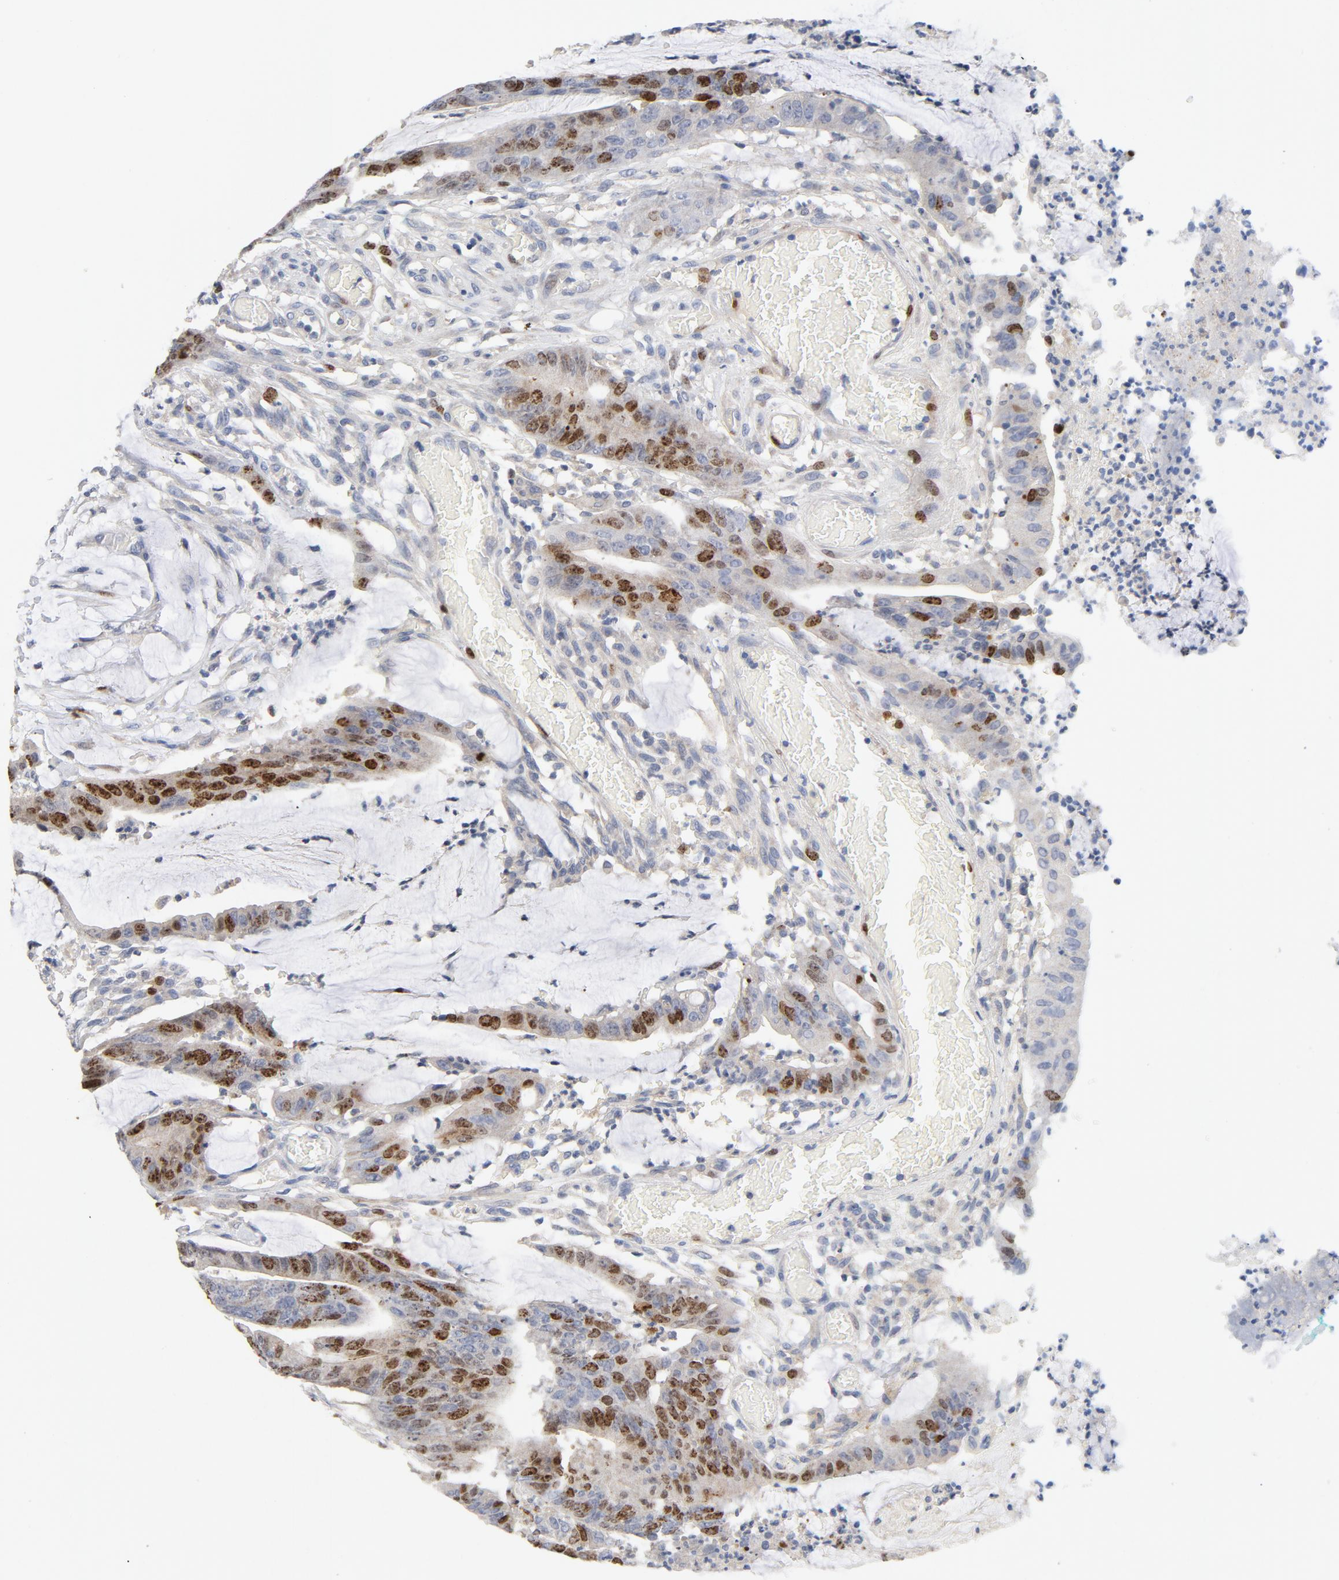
{"staining": {"intensity": "moderate", "quantity": "<25%", "location": "nuclear"}, "tissue": "colorectal cancer", "cell_type": "Tumor cells", "image_type": "cancer", "snomed": [{"axis": "morphology", "description": "Adenocarcinoma, NOS"}, {"axis": "topography", "description": "Rectum"}], "caption": "Immunohistochemical staining of adenocarcinoma (colorectal) displays low levels of moderate nuclear protein positivity in approximately <25% of tumor cells. The protein of interest is shown in brown color, while the nuclei are stained blue.", "gene": "BIRC5", "patient": {"sex": "female", "age": 66}}